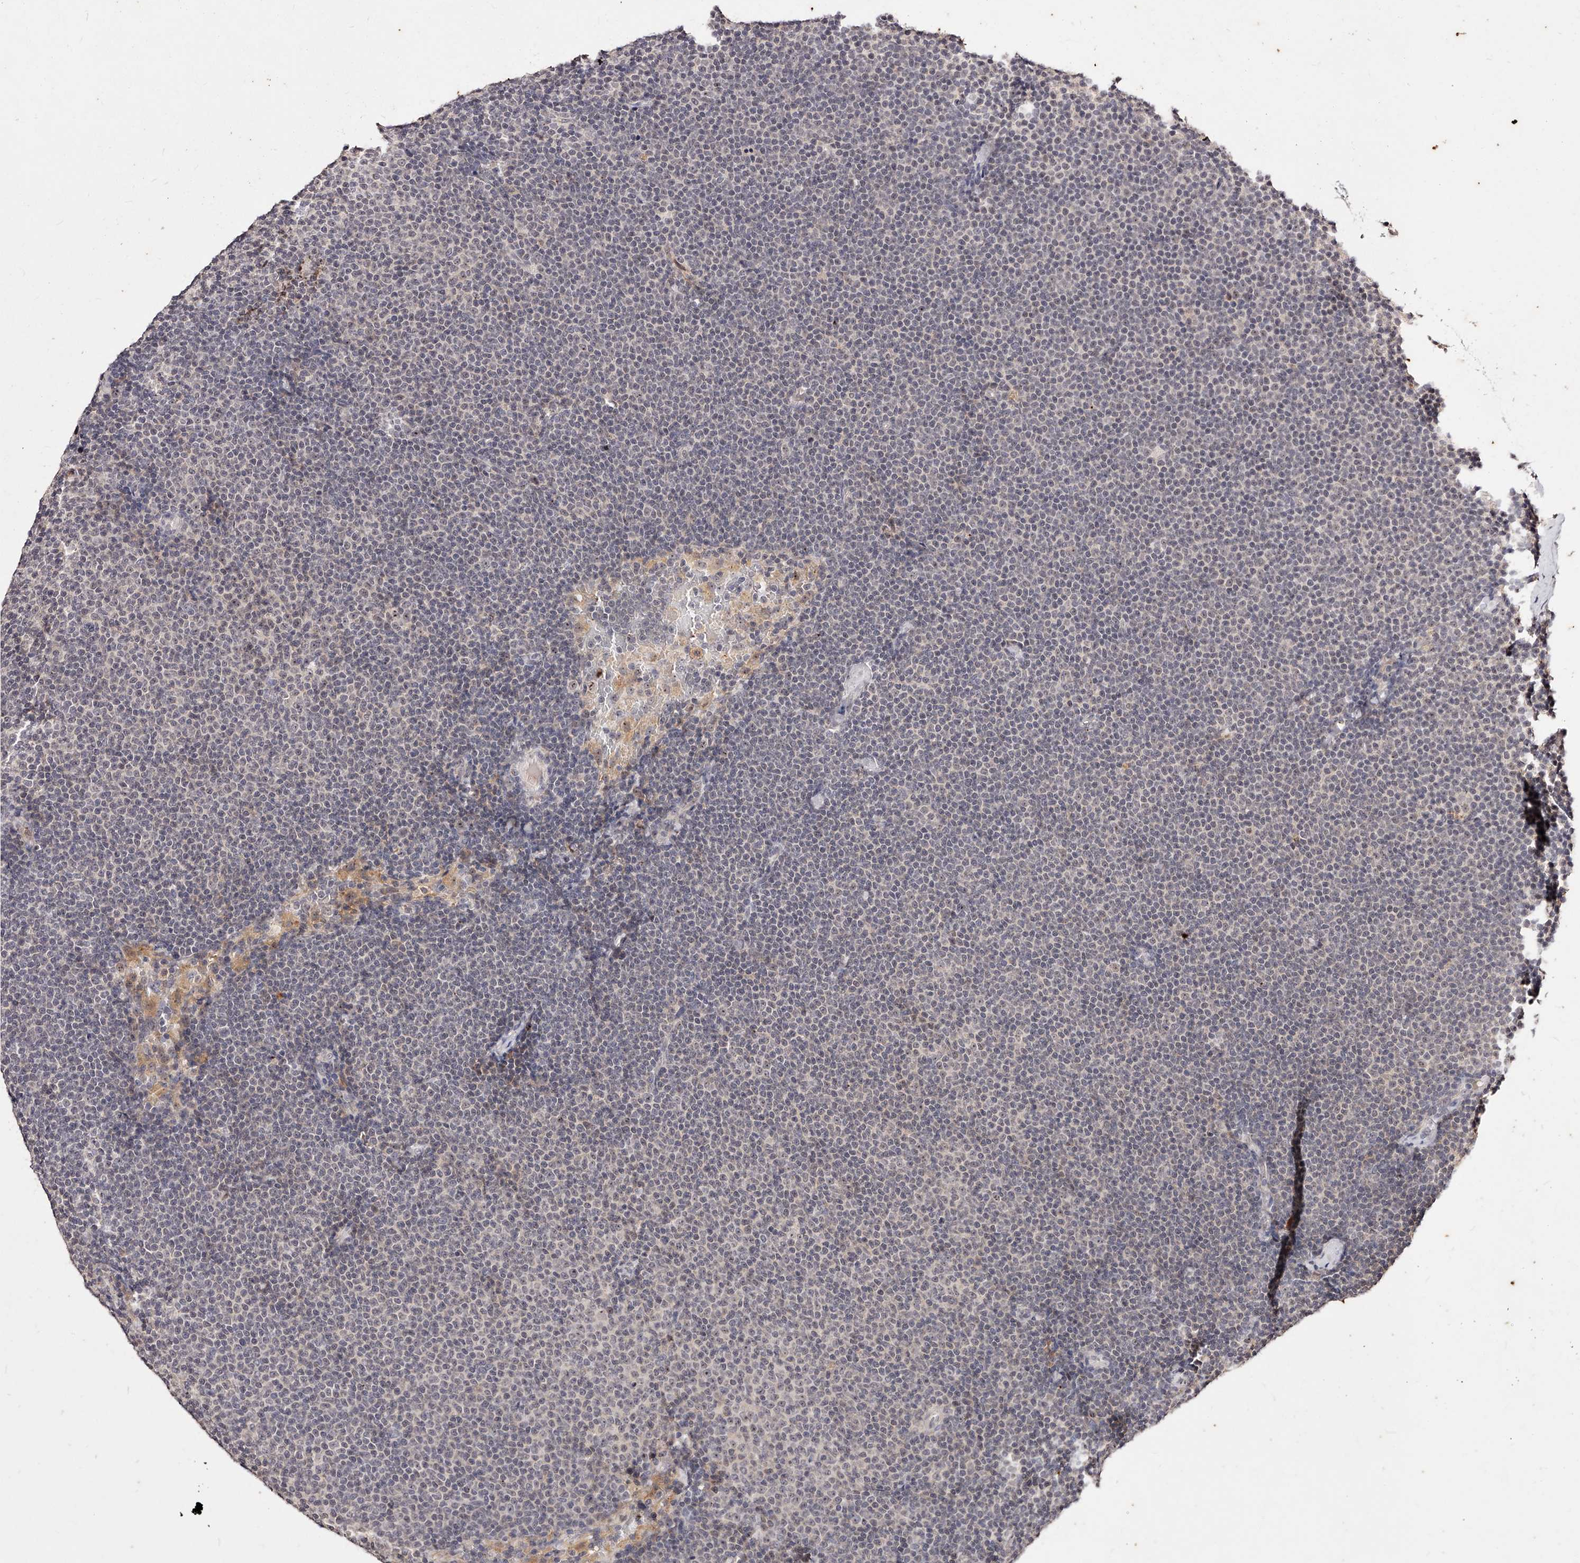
{"staining": {"intensity": "negative", "quantity": "none", "location": "none"}, "tissue": "lymphoma", "cell_type": "Tumor cells", "image_type": "cancer", "snomed": [{"axis": "morphology", "description": "Malignant lymphoma, non-Hodgkin's type, Low grade"}, {"axis": "topography", "description": "Lymph node"}], "caption": "Tumor cells are negative for protein expression in human lymphoma.", "gene": "PHACTR1", "patient": {"sex": "female", "age": 53}}